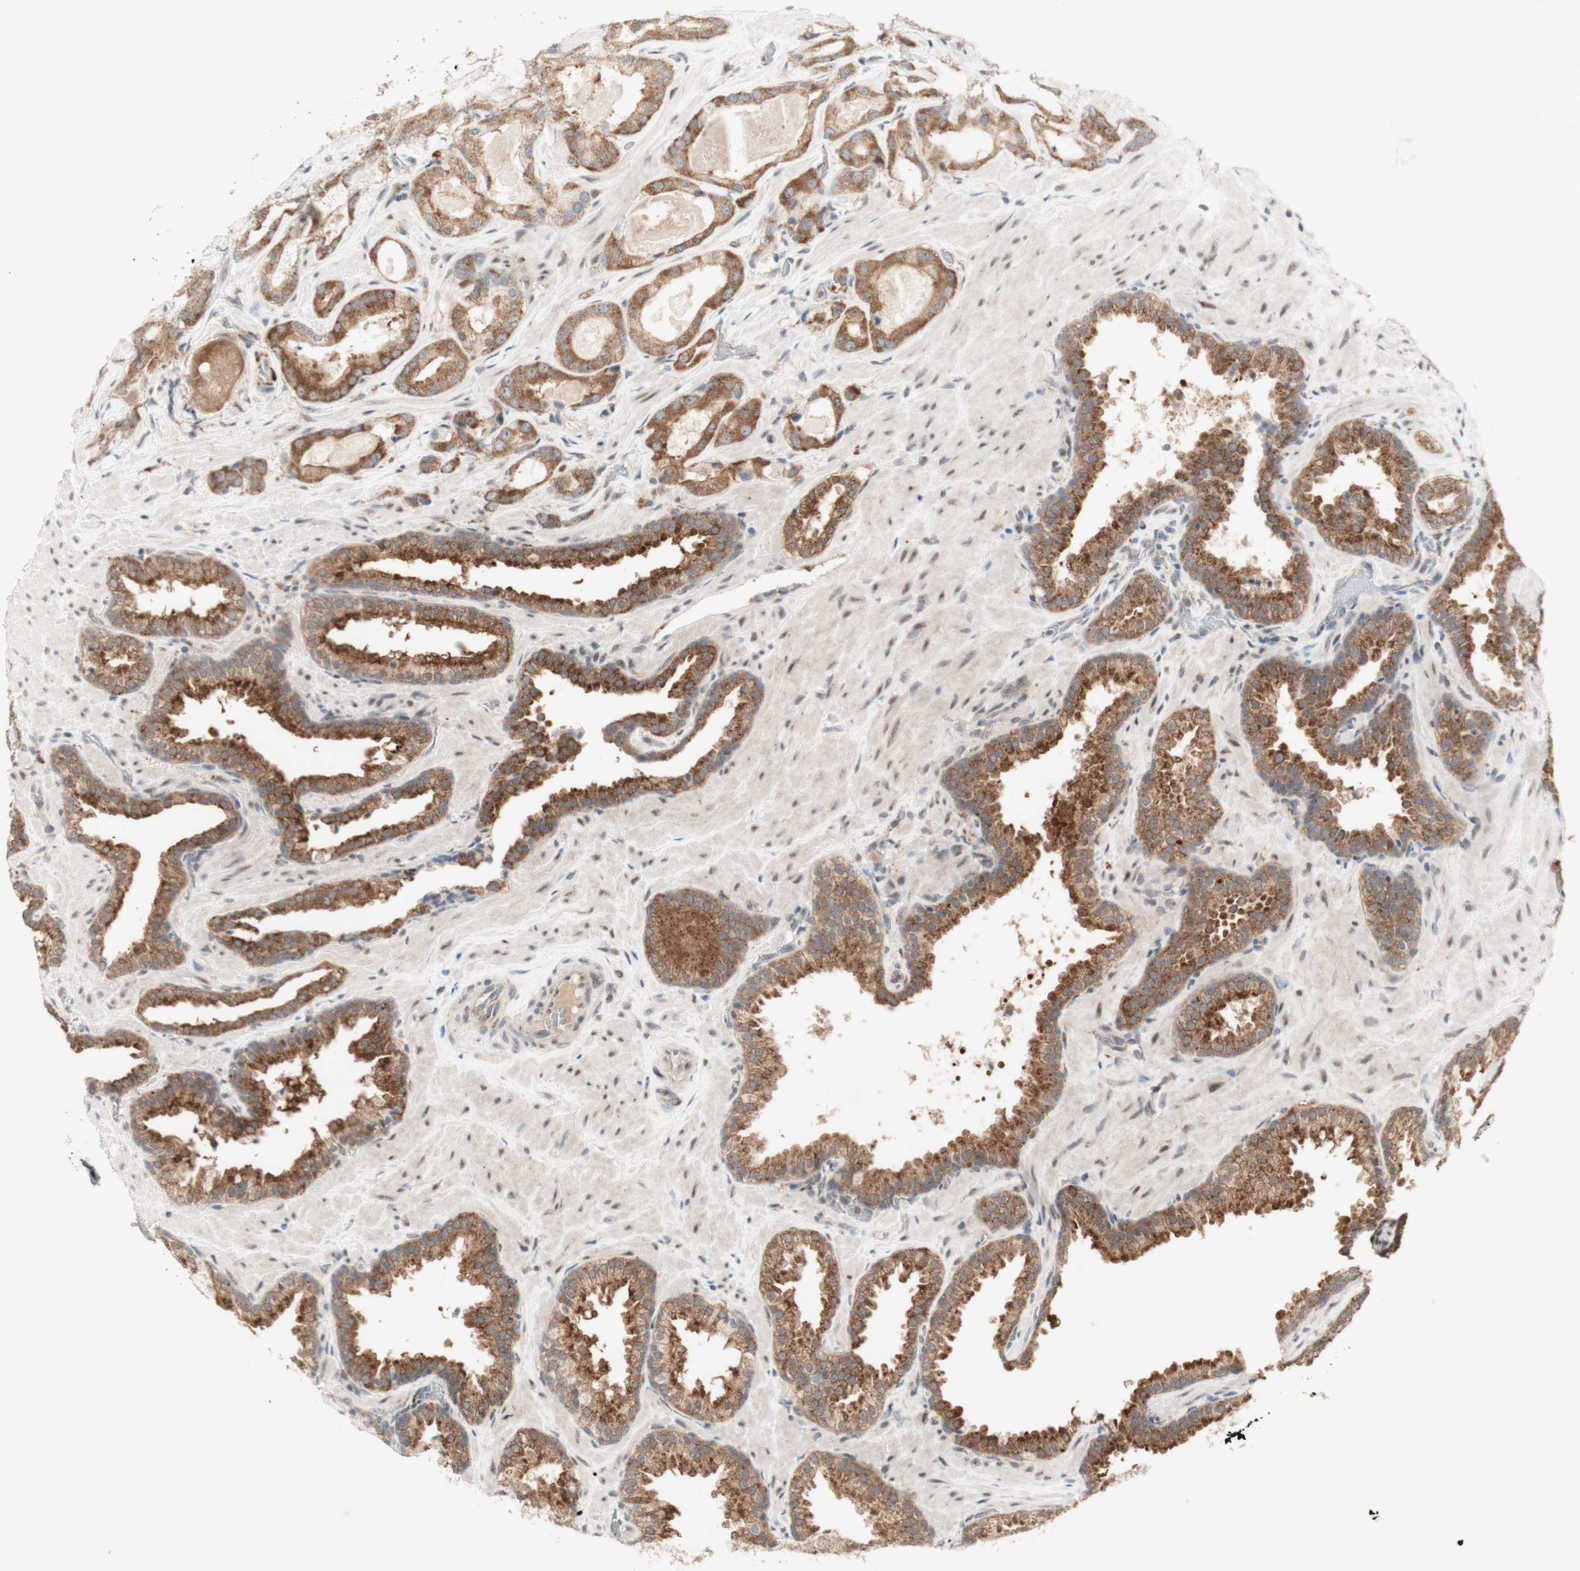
{"staining": {"intensity": "moderate", "quantity": ">75%", "location": "cytoplasmic/membranous"}, "tissue": "prostate cancer", "cell_type": "Tumor cells", "image_type": "cancer", "snomed": [{"axis": "morphology", "description": "Adenocarcinoma, High grade"}, {"axis": "topography", "description": "Prostate"}], "caption": "Approximately >75% of tumor cells in human prostate cancer (adenocarcinoma (high-grade)) show moderate cytoplasmic/membranous protein staining as visualized by brown immunohistochemical staining.", "gene": "CYLD", "patient": {"sex": "male", "age": 64}}